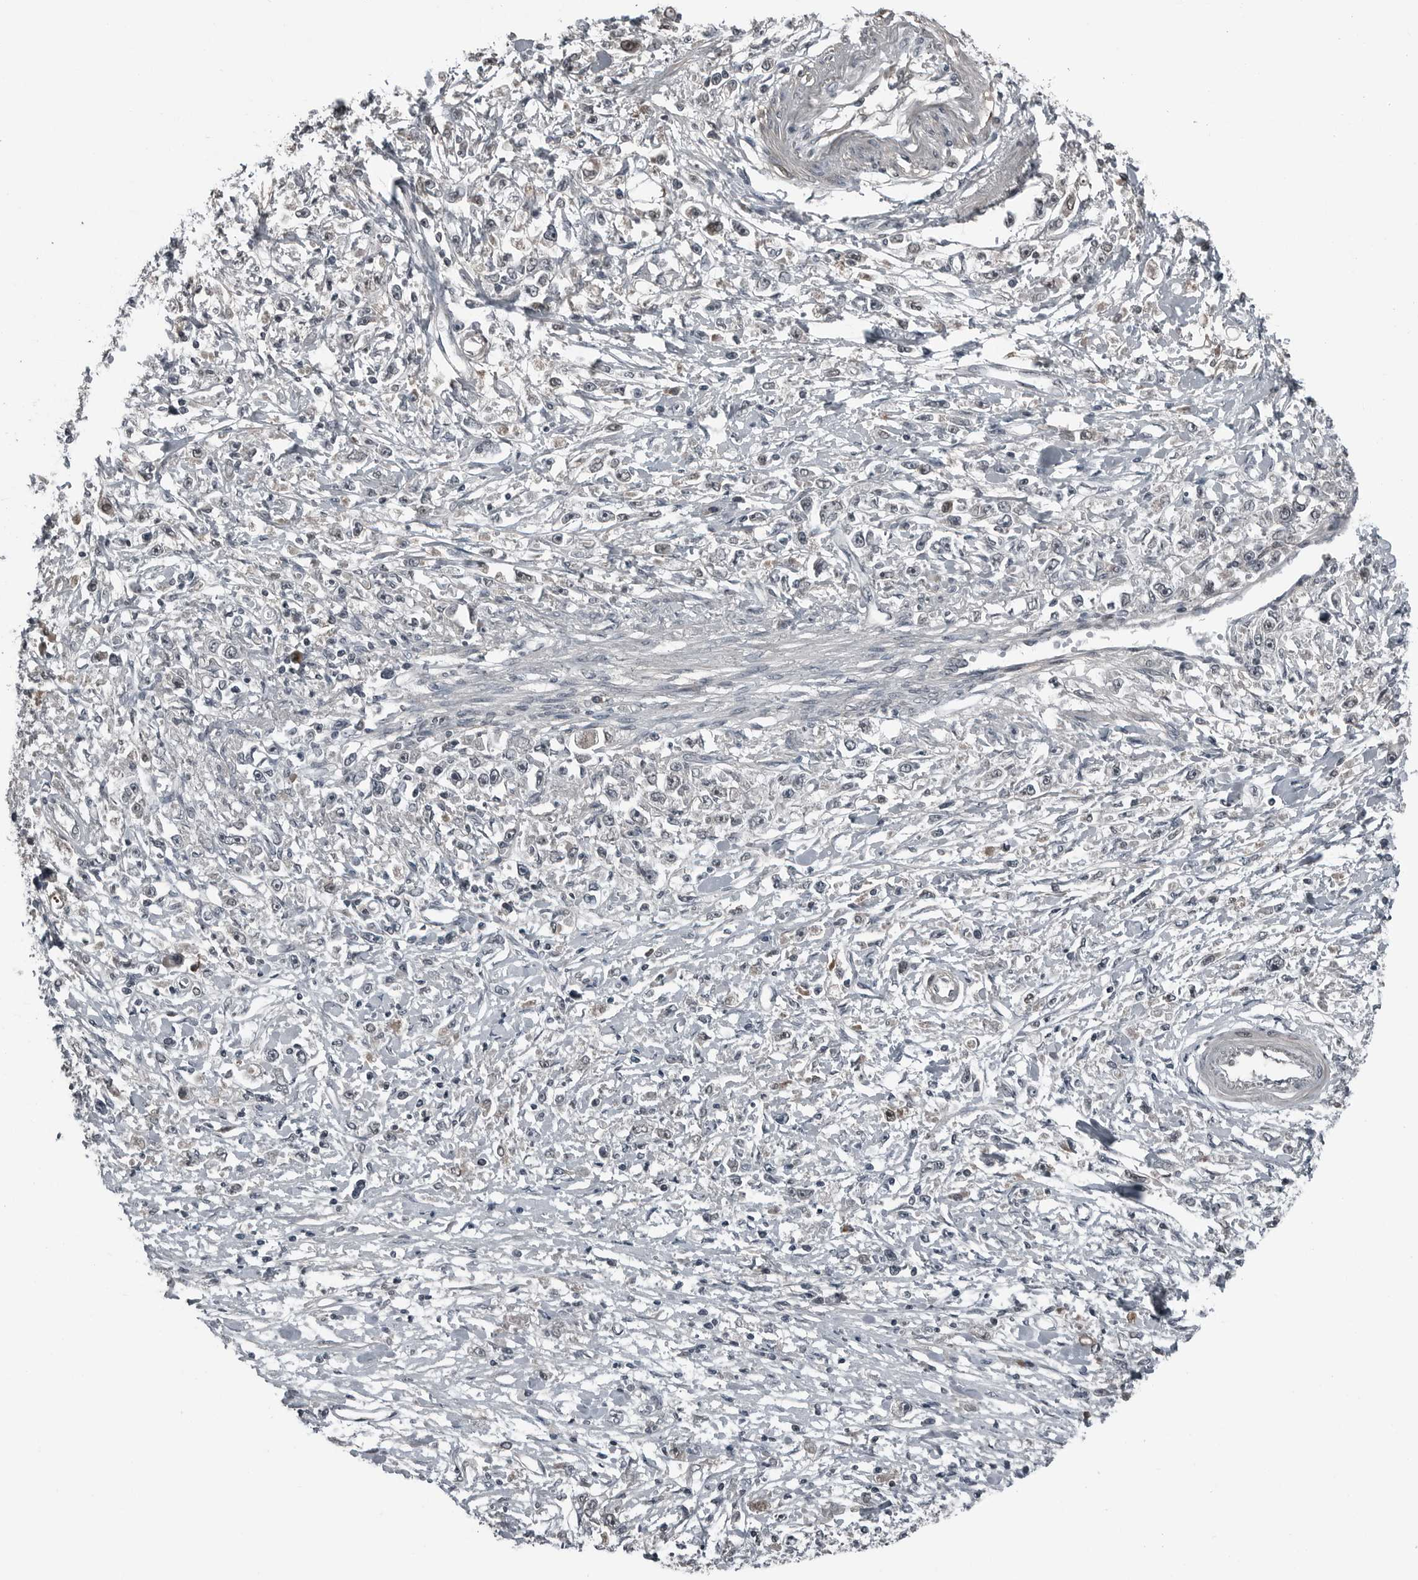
{"staining": {"intensity": "negative", "quantity": "none", "location": "none"}, "tissue": "stomach cancer", "cell_type": "Tumor cells", "image_type": "cancer", "snomed": [{"axis": "morphology", "description": "Adenocarcinoma, NOS"}, {"axis": "topography", "description": "Stomach"}], "caption": "Immunohistochemistry photomicrograph of neoplastic tissue: human adenocarcinoma (stomach) stained with DAB (3,3'-diaminobenzidine) shows no significant protein positivity in tumor cells. The staining is performed using DAB (3,3'-diaminobenzidine) brown chromogen with nuclei counter-stained in using hematoxylin.", "gene": "GAK", "patient": {"sex": "female", "age": 59}}